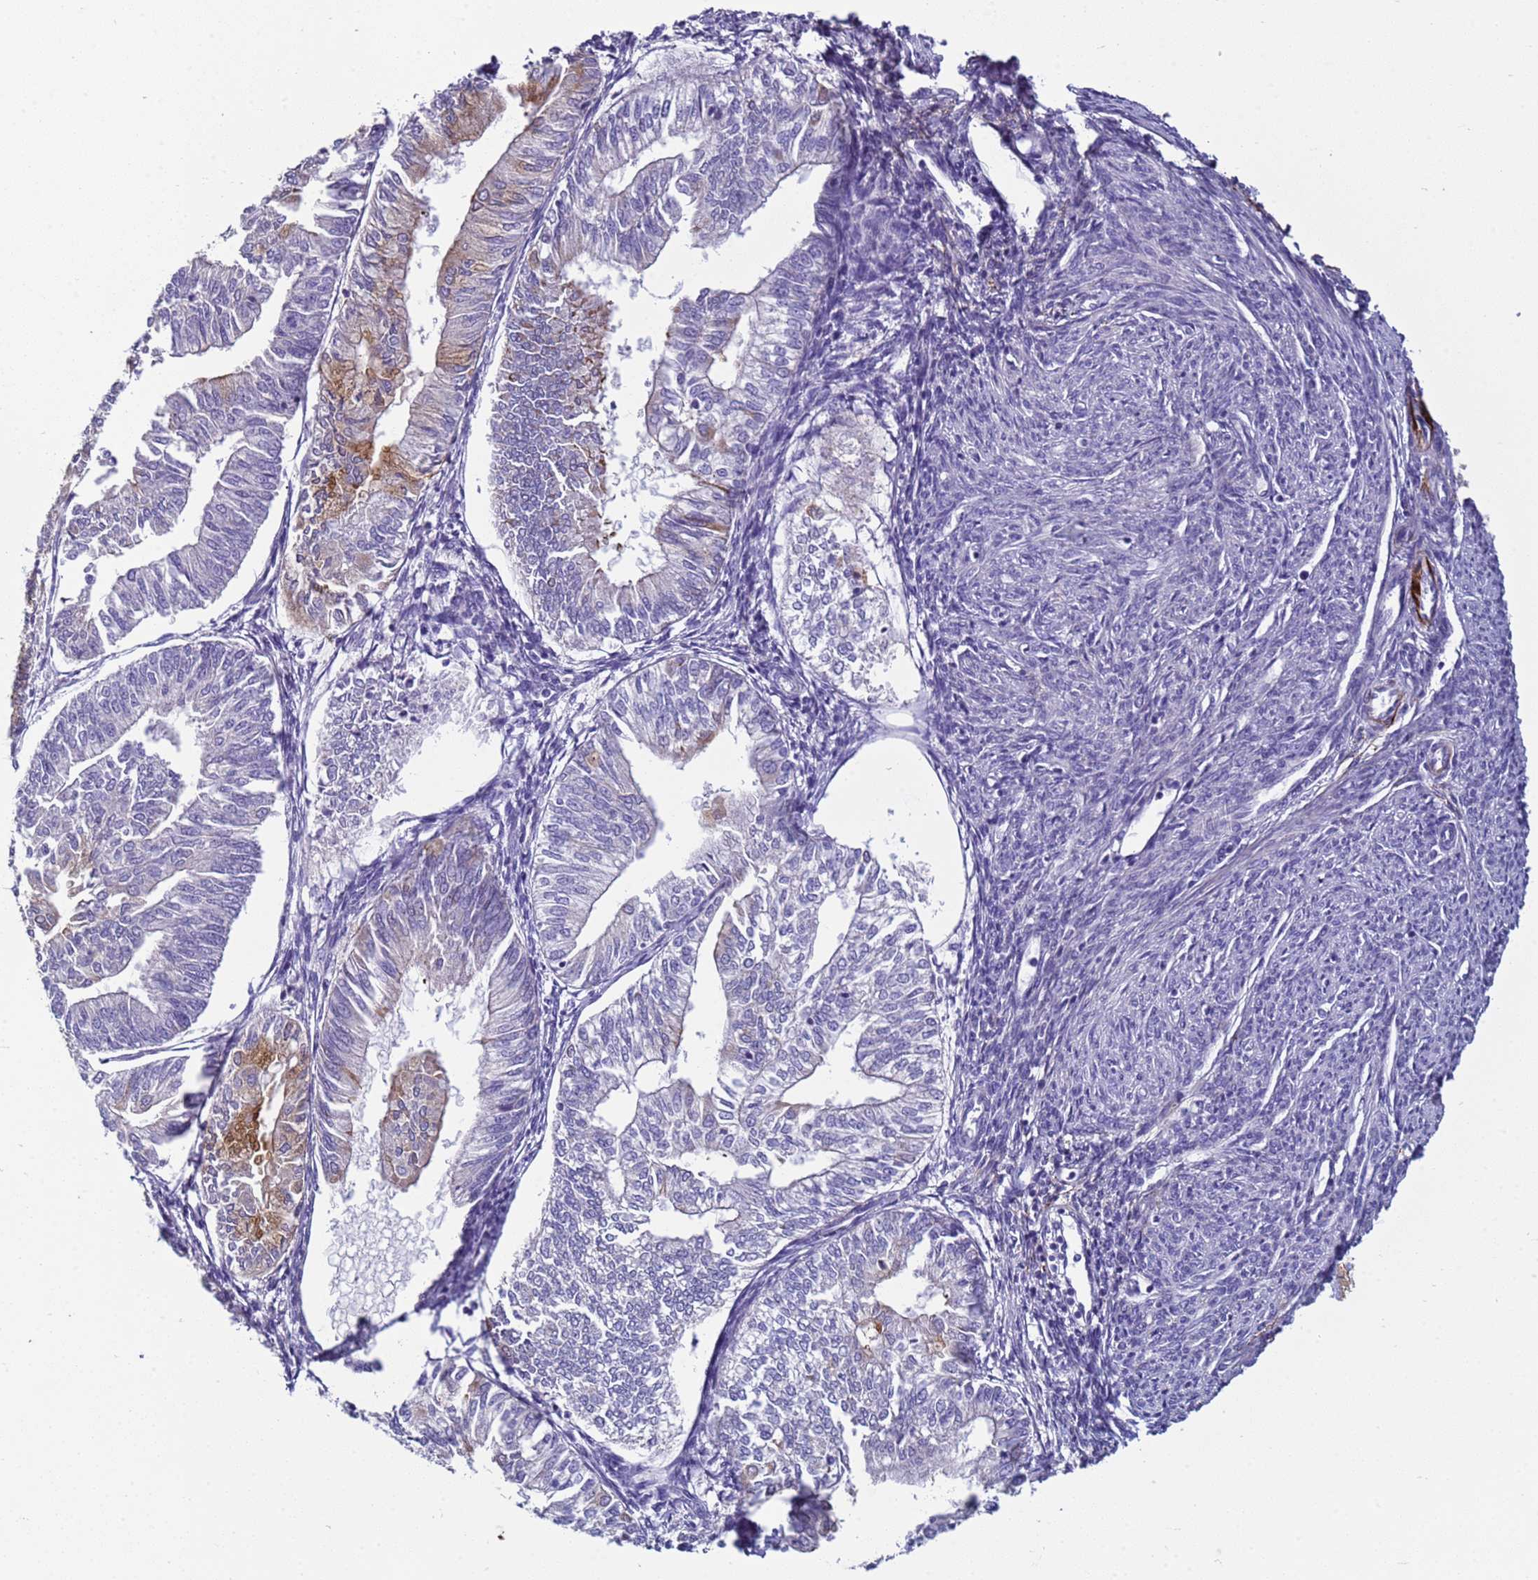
{"staining": {"intensity": "weak", "quantity": "<25%", "location": "cytoplasmic/membranous"}, "tissue": "smooth muscle", "cell_type": "Smooth muscle cells", "image_type": "normal", "snomed": [{"axis": "morphology", "description": "Normal tissue, NOS"}, {"axis": "topography", "description": "Smooth muscle"}, {"axis": "topography", "description": "Uterus"}], "caption": "DAB (3,3'-diaminobenzidine) immunohistochemical staining of normal human smooth muscle displays no significant expression in smooth muscle cells.", "gene": "TRIM51G", "patient": {"sex": "female", "age": 59}}